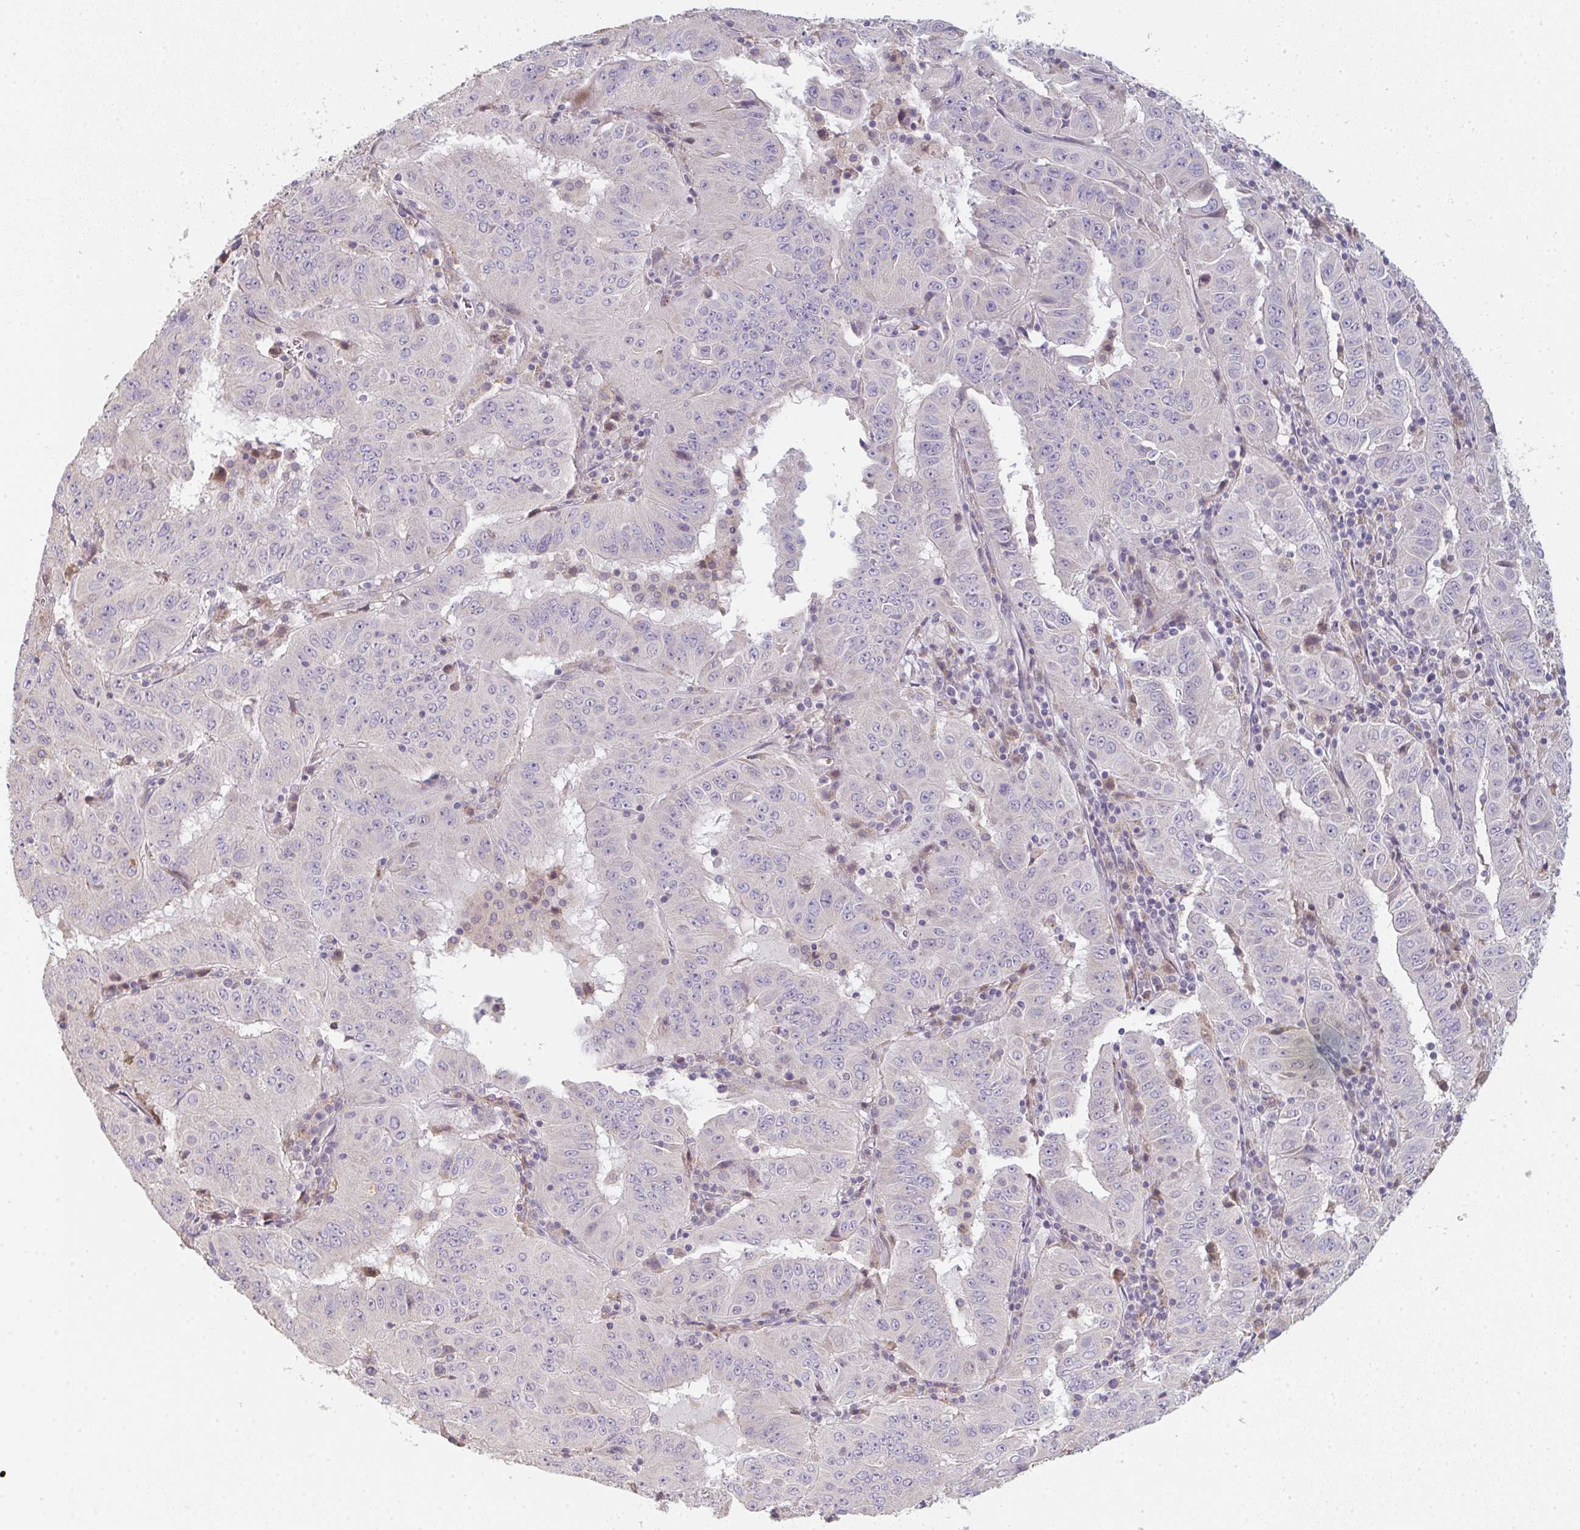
{"staining": {"intensity": "negative", "quantity": "none", "location": "none"}, "tissue": "pancreatic cancer", "cell_type": "Tumor cells", "image_type": "cancer", "snomed": [{"axis": "morphology", "description": "Adenocarcinoma, NOS"}, {"axis": "topography", "description": "Pancreas"}], "caption": "This is an IHC photomicrograph of pancreatic adenocarcinoma. There is no positivity in tumor cells.", "gene": "TMEM237", "patient": {"sex": "male", "age": 63}}